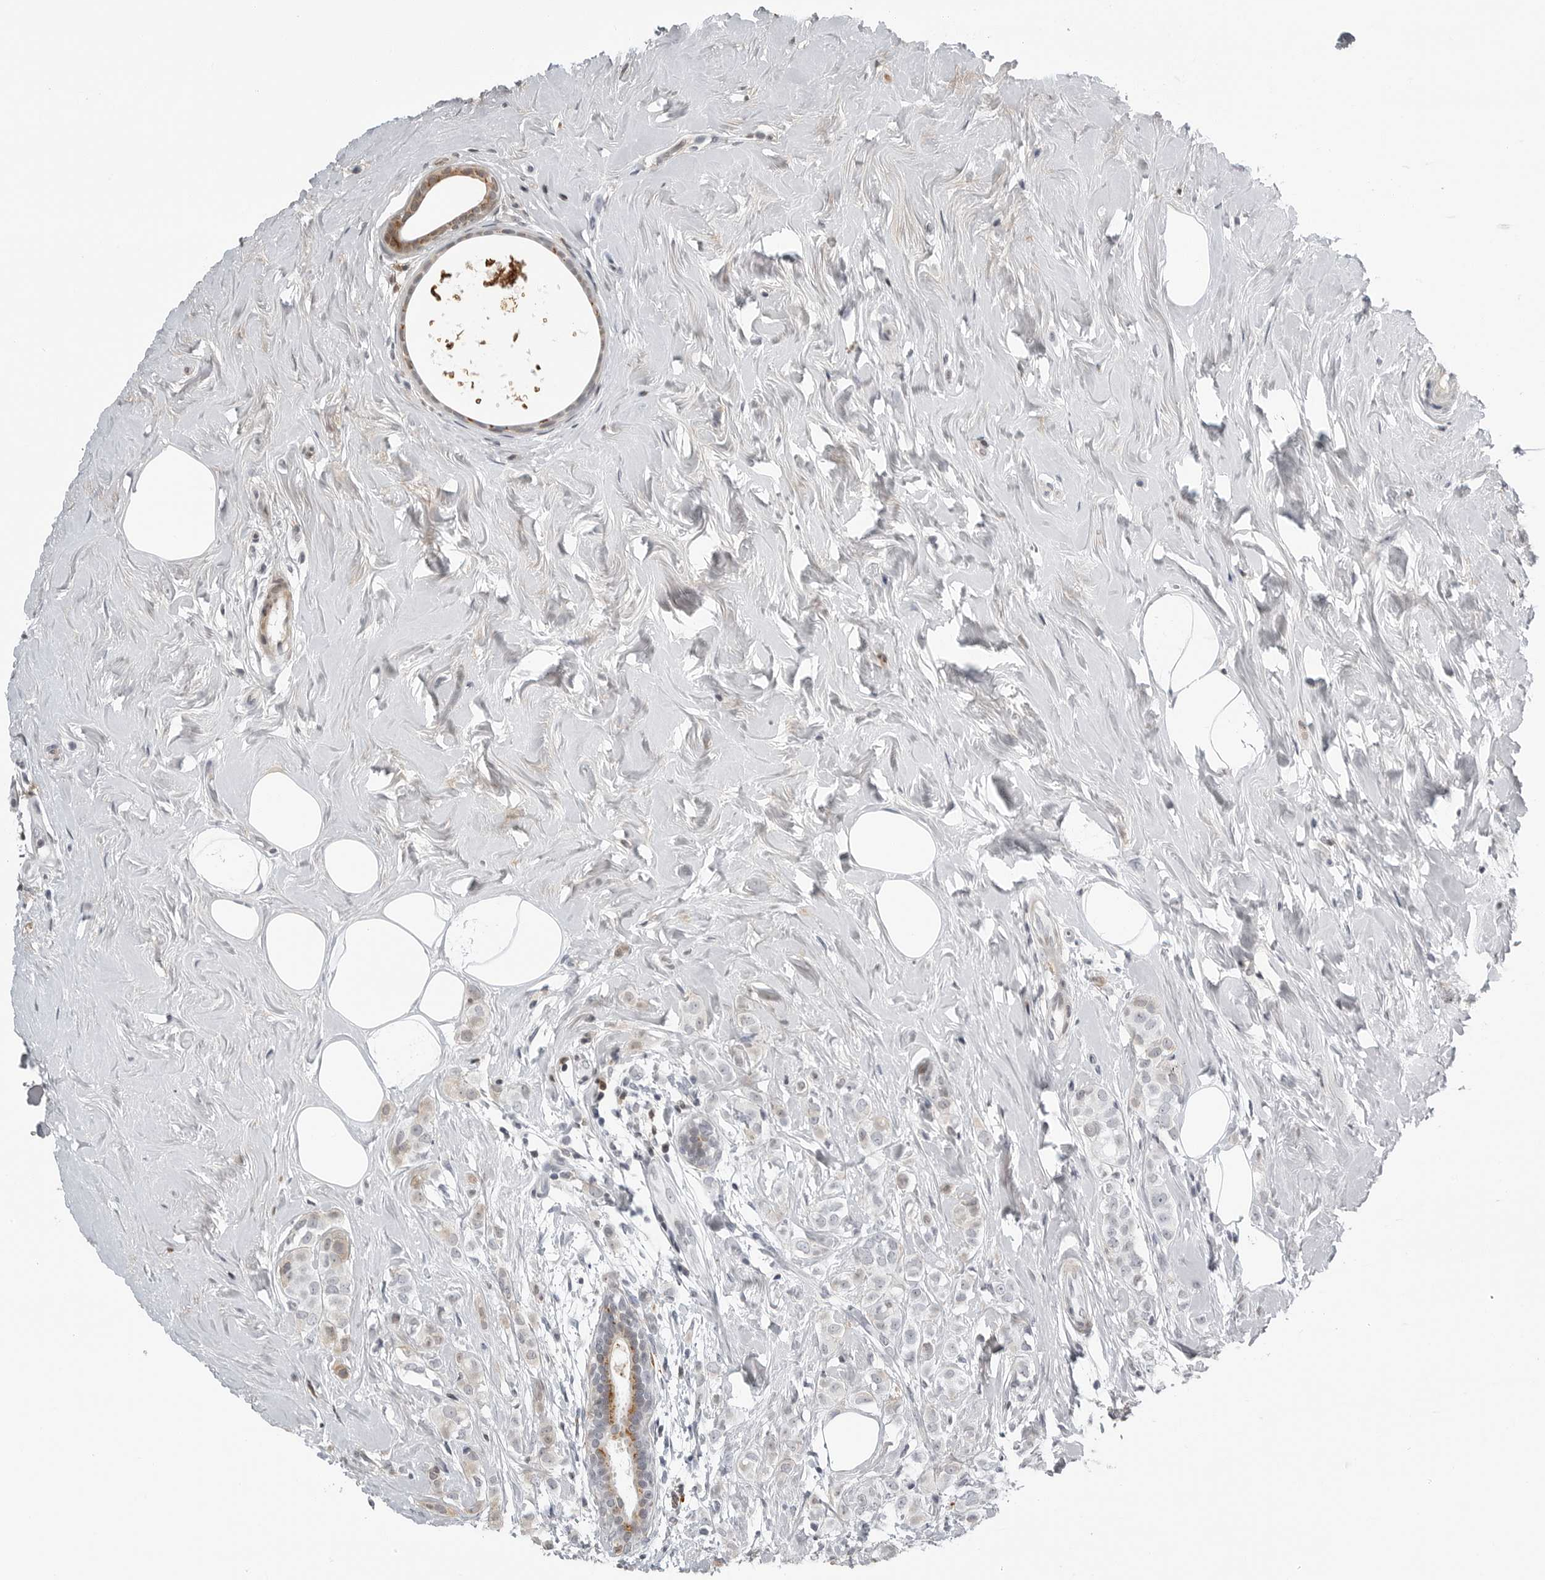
{"staining": {"intensity": "negative", "quantity": "none", "location": "none"}, "tissue": "breast cancer", "cell_type": "Tumor cells", "image_type": "cancer", "snomed": [{"axis": "morphology", "description": "Lobular carcinoma"}, {"axis": "topography", "description": "Breast"}], "caption": "Protein analysis of breast cancer (lobular carcinoma) displays no significant staining in tumor cells.", "gene": "CXCR5", "patient": {"sex": "female", "age": 47}}